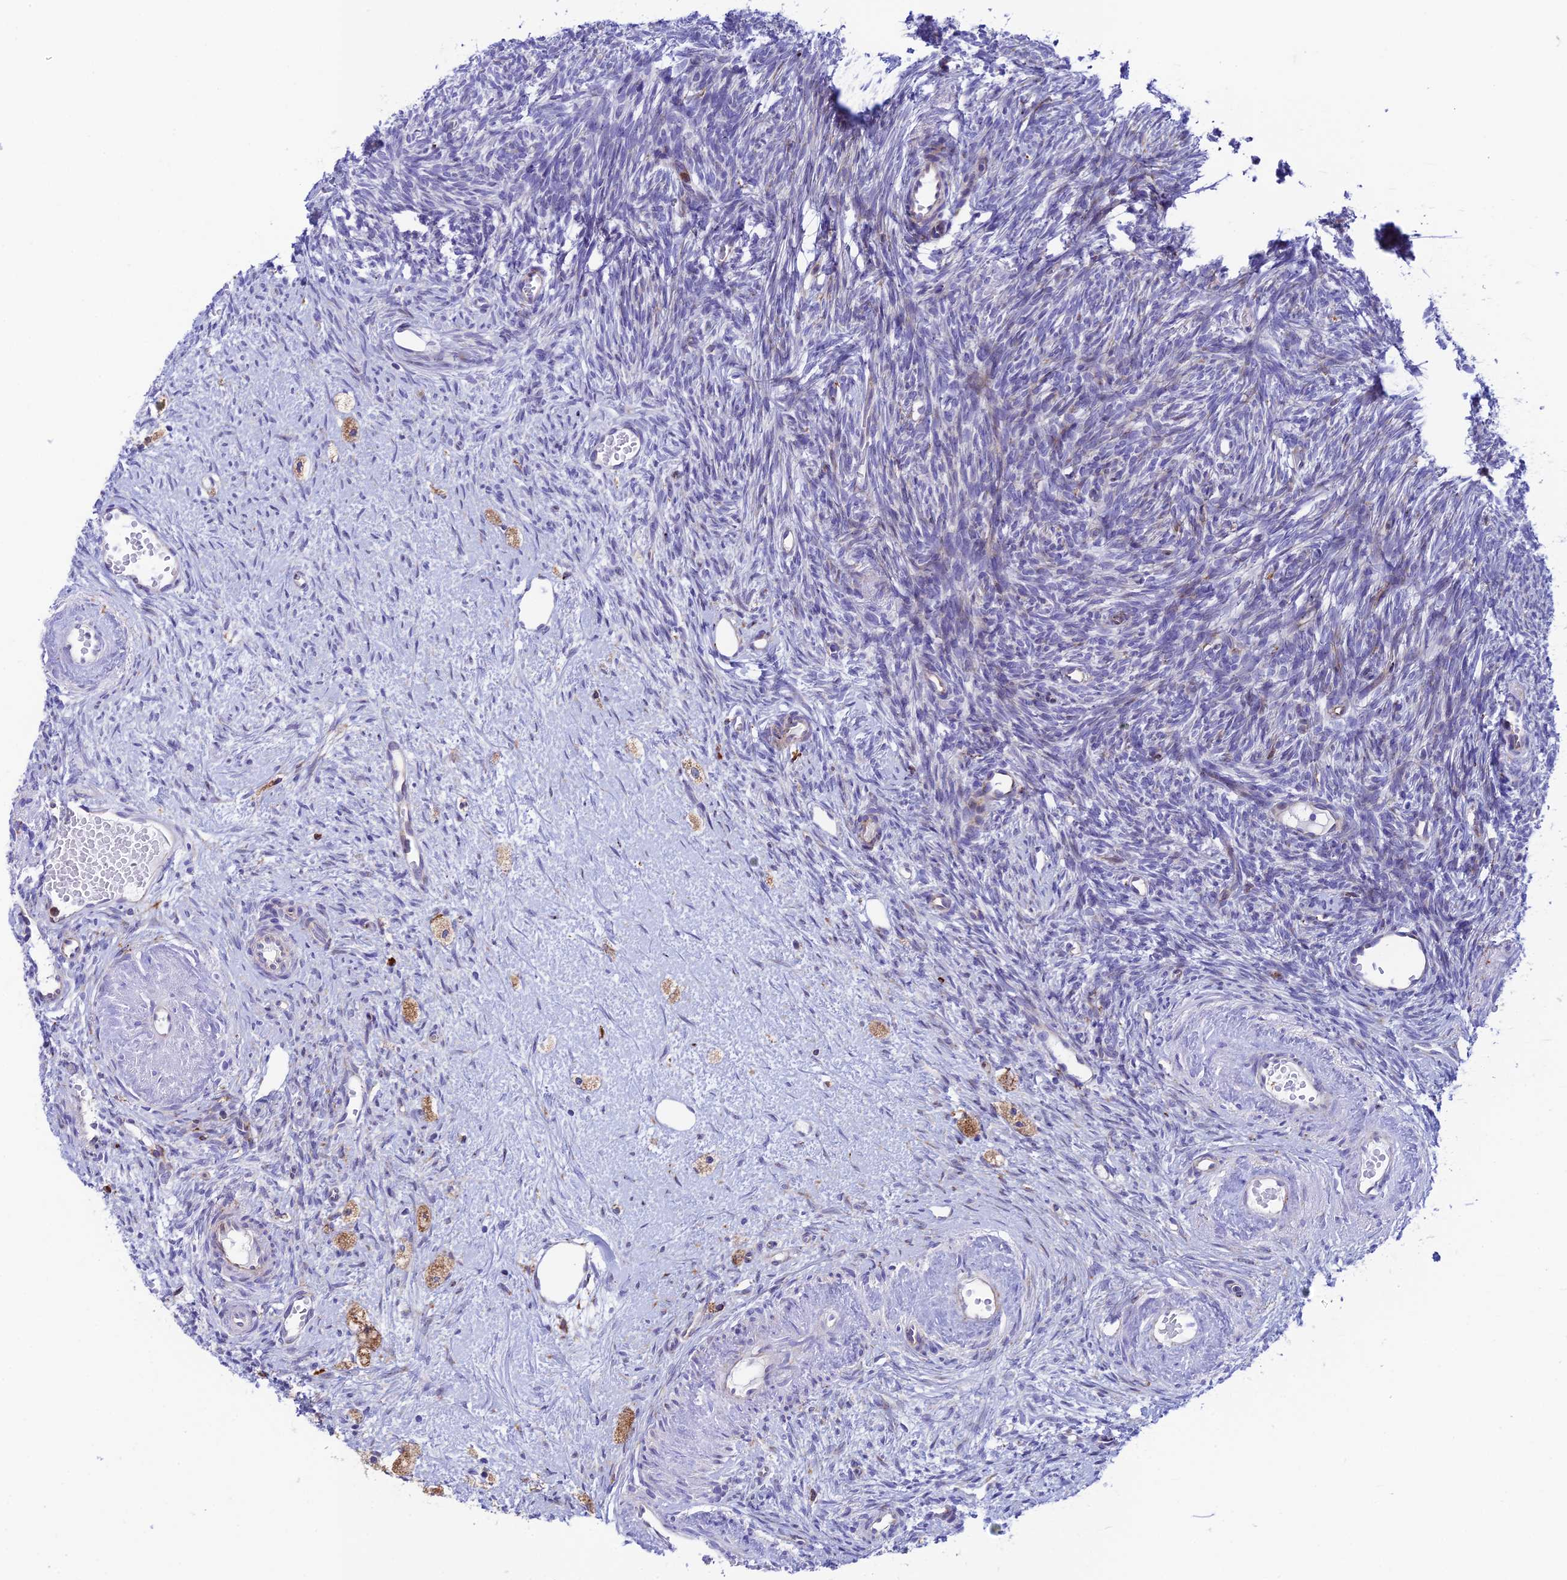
{"staining": {"intensity": "moderate", "quantity": "<25%", "location": "cytoplasmic/membranous"}, "tissue": "ovary", "cell_type": "Ovarian stroma cells", "image_type": "normal", "snomed": [{"axis": "morphology", "description": "Normal tissue, NOS"}, {"axis": "topography", "description": "Ovary"}], "caption": "The histopathology image demonstrates immunohistochemical staining of unremarkable ovary. There is moderate cytoplasmic/membranous positivity is identified in approximately <25% of ovarian stroma cells. (DAB IHC with brightfield microscopy, high magnification).", "gene": "TUBGCP6", "patient": {"sex": "female", "age": 51}}